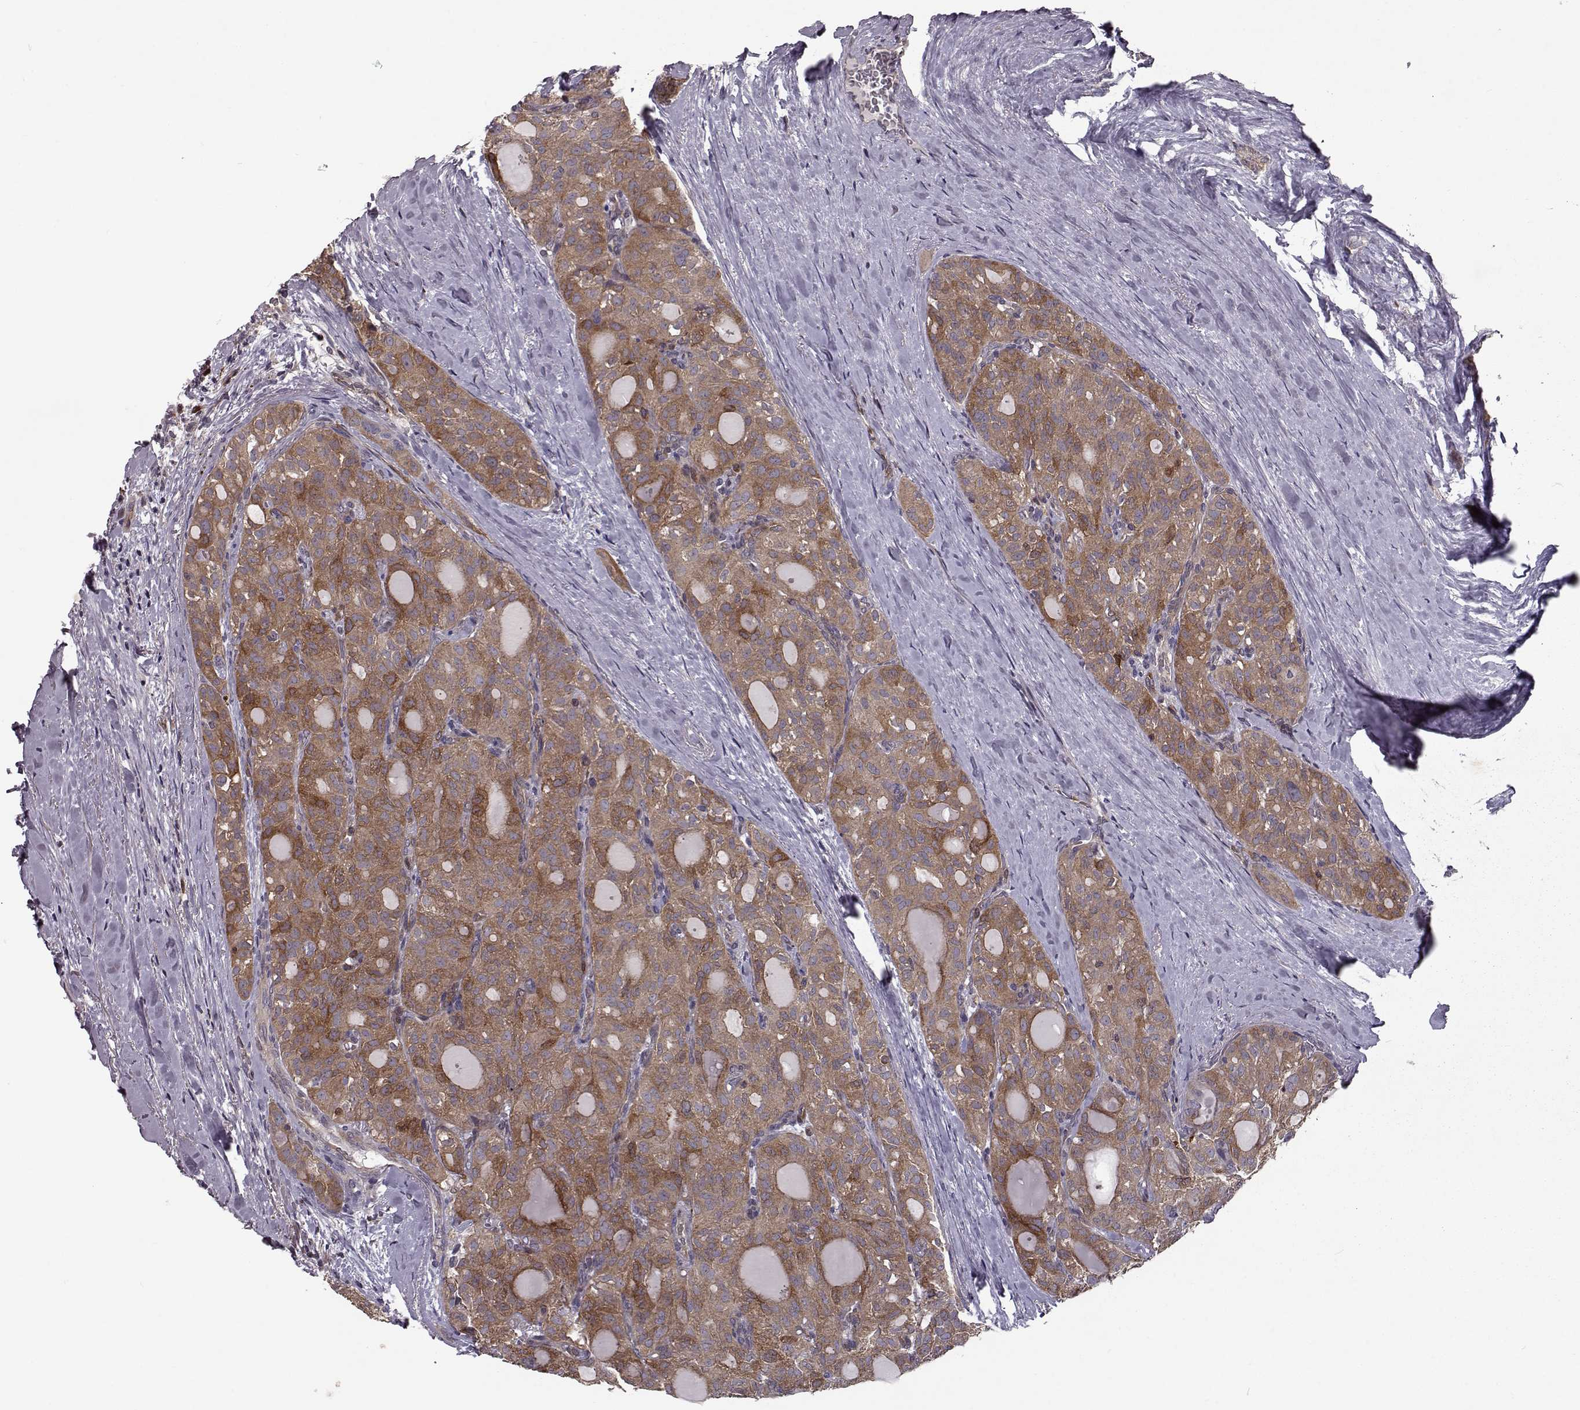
{"staining": {"intensity": "moderate", "quantity": ">75%", "location": "cytoplasmic/membranous"}, "tissue": "thyroid cancer", "cell_type": "Tumor cells", "image_type": "cancer", "snomed": [{"axis": "morphology", "description": "Follicular adenoma carcinoma, NOS"}, {"axis": "topography", "description": "Thyroid gland"}], "caption": "Thyroid follicular adenoma carcinoma was stained to show a protein in brown. There is medium levels of moderate cytoplasmic/membranous positivity in approximately >75% of tumor cells. Immunohistochemistry stains the protein in brown and the nuclei are stained blue.", "gene": "RANBP1", "patient": {"sex": "male", "age": 75}}